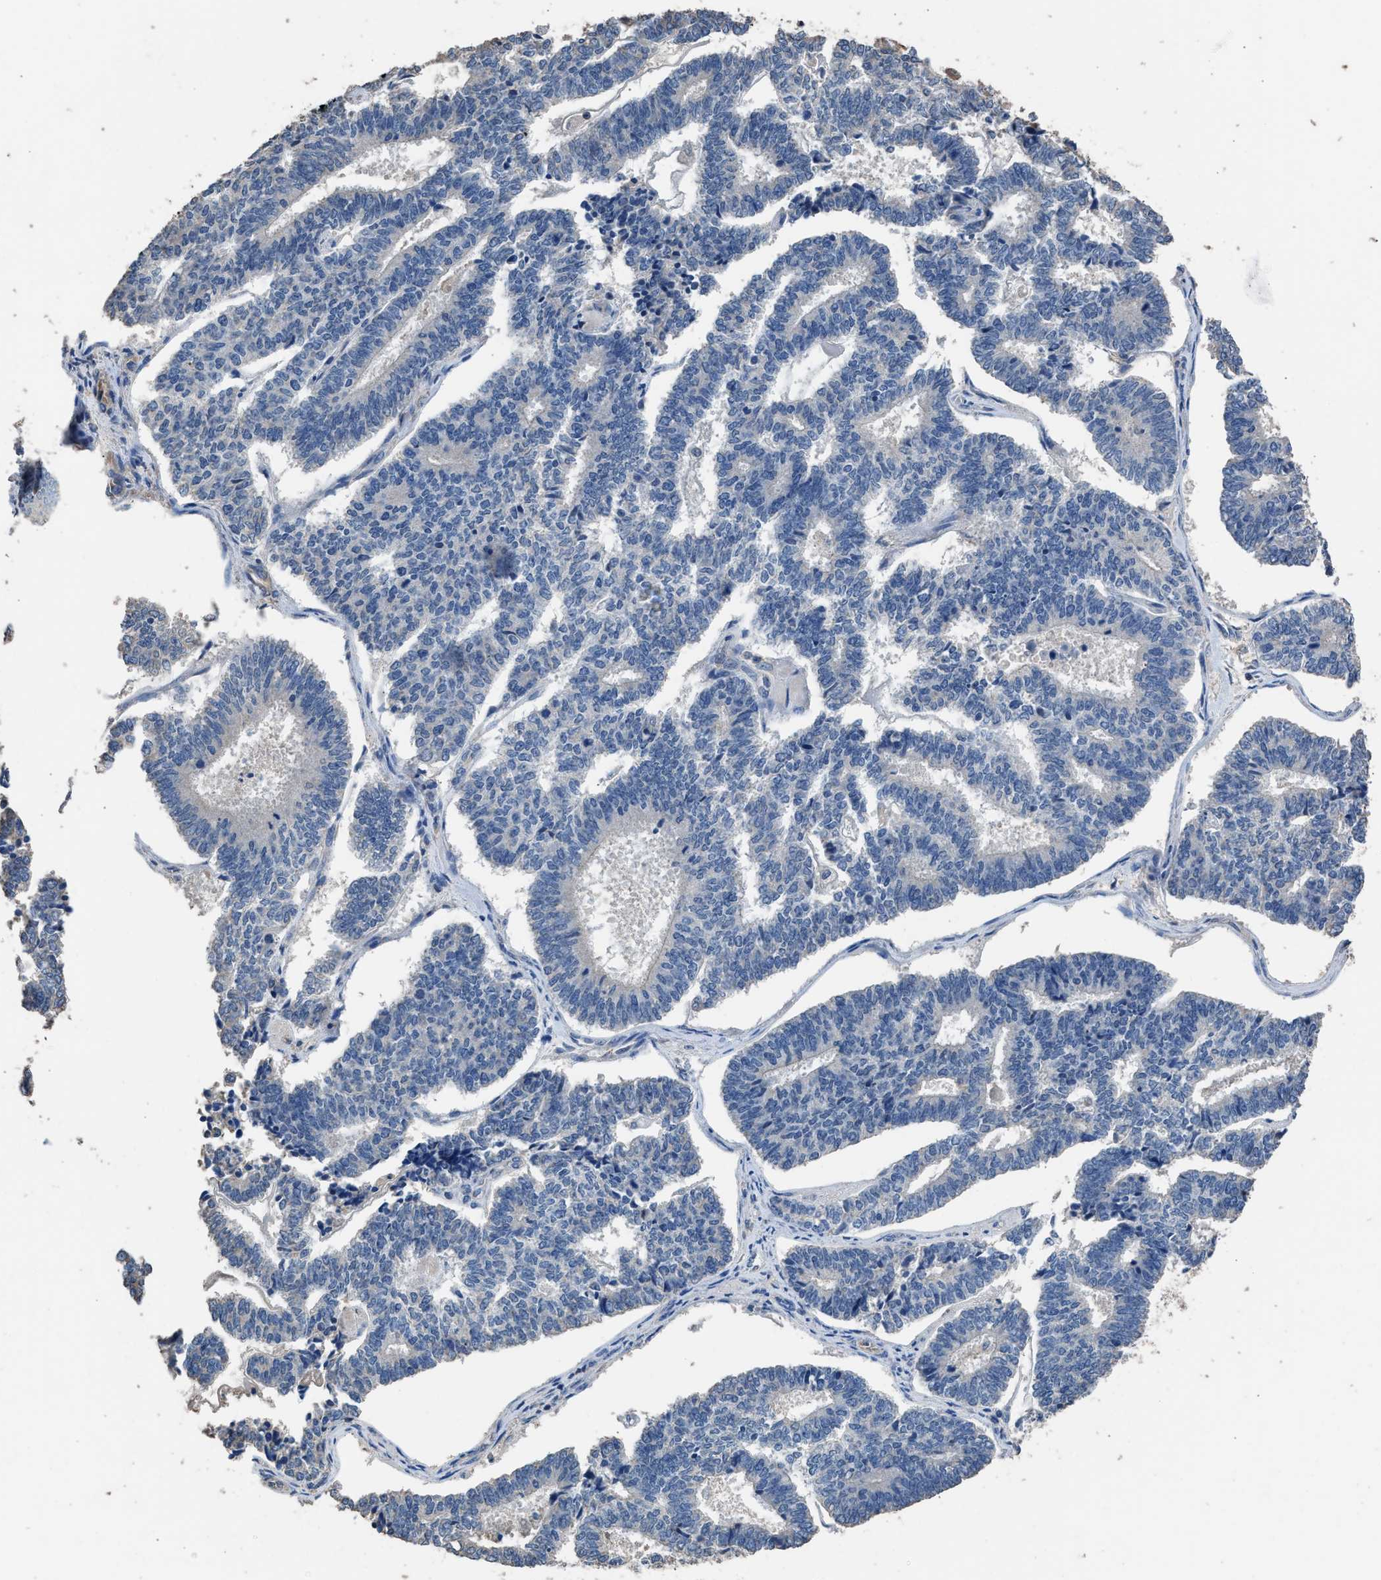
{"staining": {"intensity": "negative", "quantity": "none", "location": "none"}, "tissue": "endometrial cancer", "cell_type": "Tumor cells", "image_type": "cancer", "snomed": [{"axis": "morphology", "description": "Adenocarcinoma, NOS"}, {"axis": "topography", "description": "Endometrium"}], "caption": "DAB immunohistochemical staining of human endometrial cancer exhibits no significant expression in tumor cells.", "gene": "ITSN1", "patient": {"sex": "female", "age": 70}}